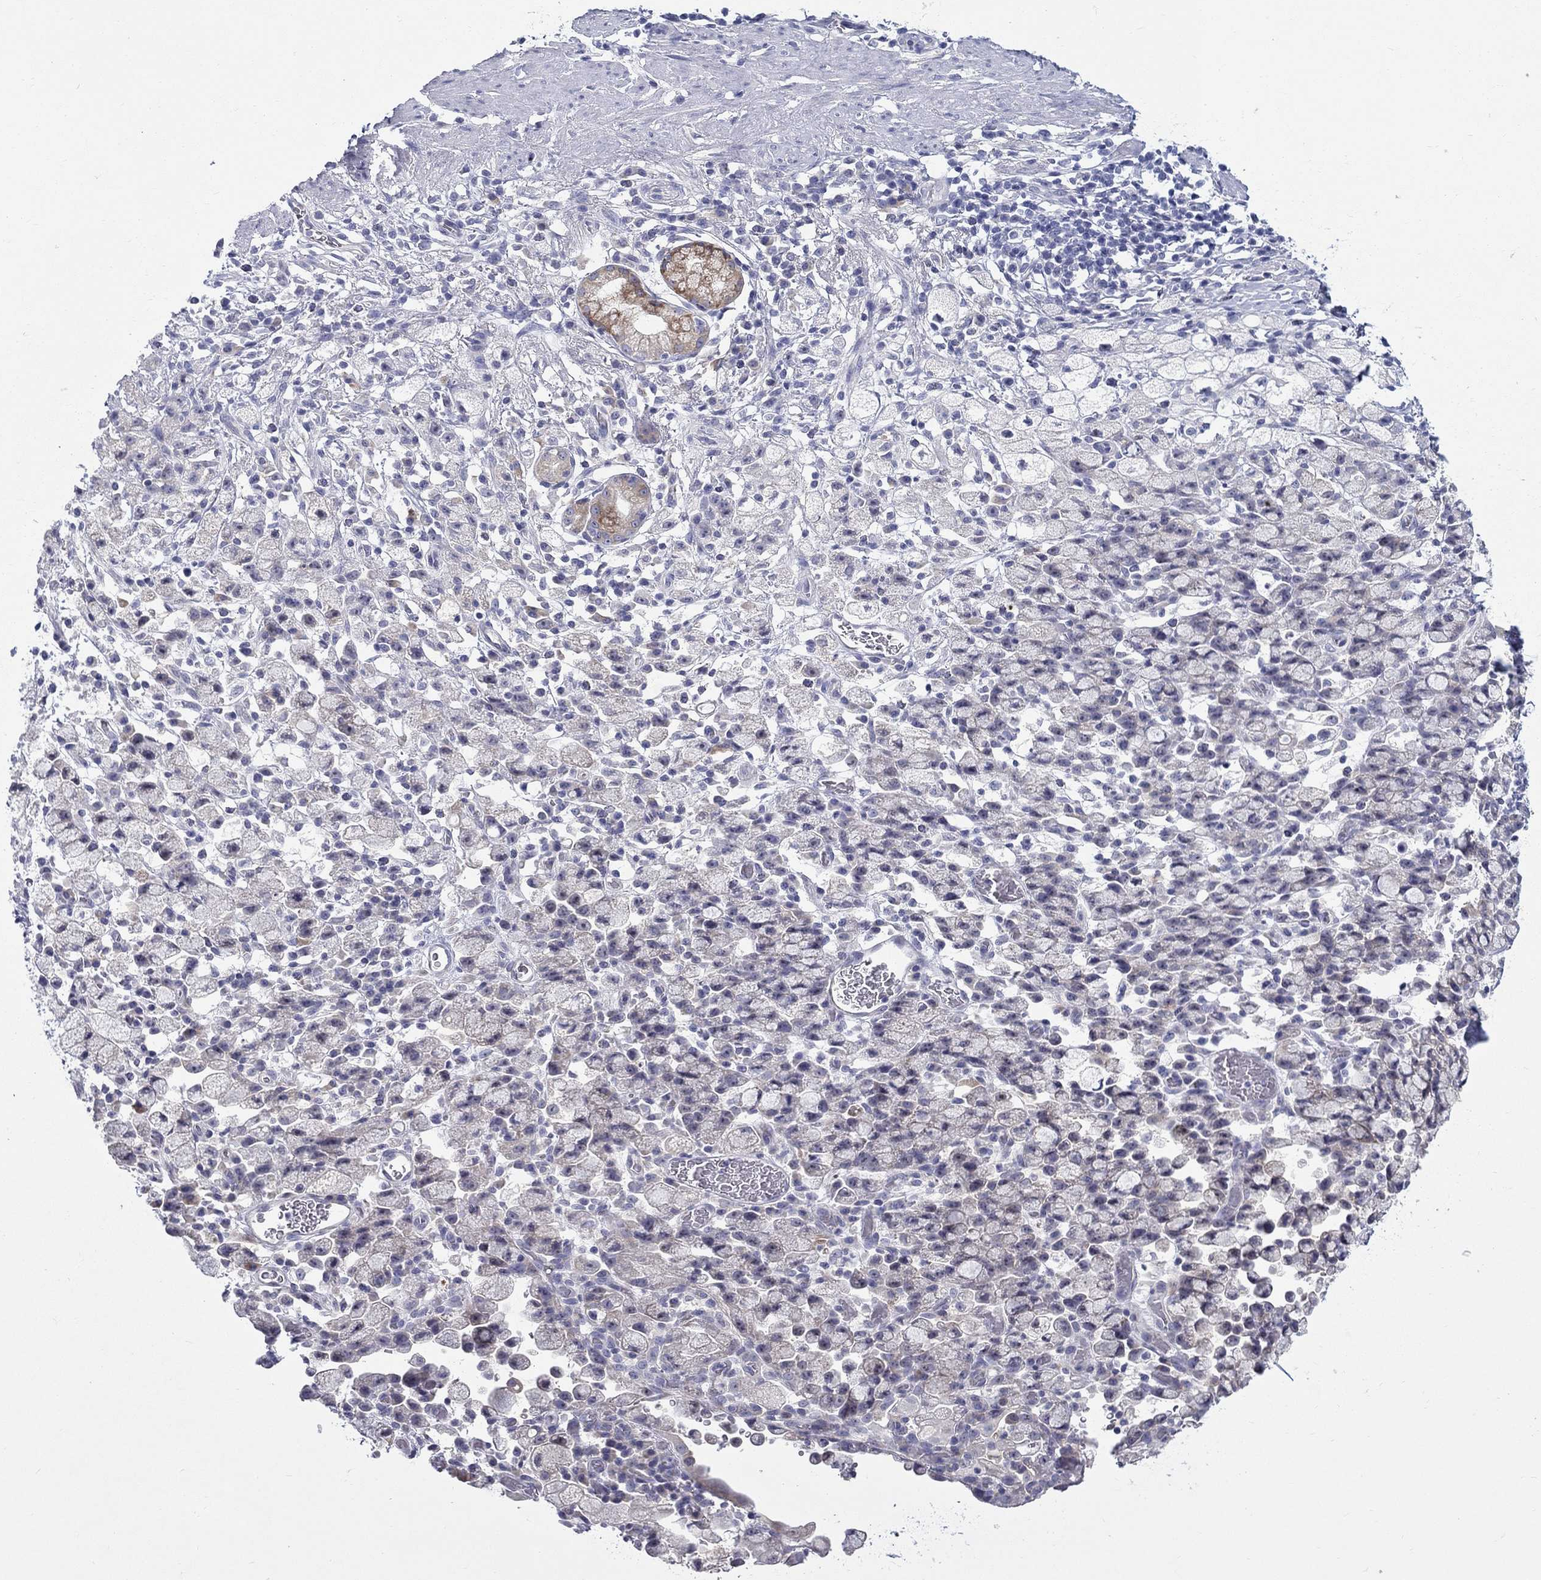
{"staining": {"intensity": "weak", "quantity": "<25%", "location": "cytoplasmic/membranous"}, "tissue": "stomach cancer", "cell_type": "Tumor cells", "image_type": "cancer", "snomed": [{"axis": "morphology", "description": "Adenocarcinoma, NOS"}, {"axis": "topography", "description": "Stomach"}], "caption": "Tumor cells are negative for protein expression in human stomach cancer.", "gene": "QRFPR", "patient": {"sex": "male", "age": 58}}